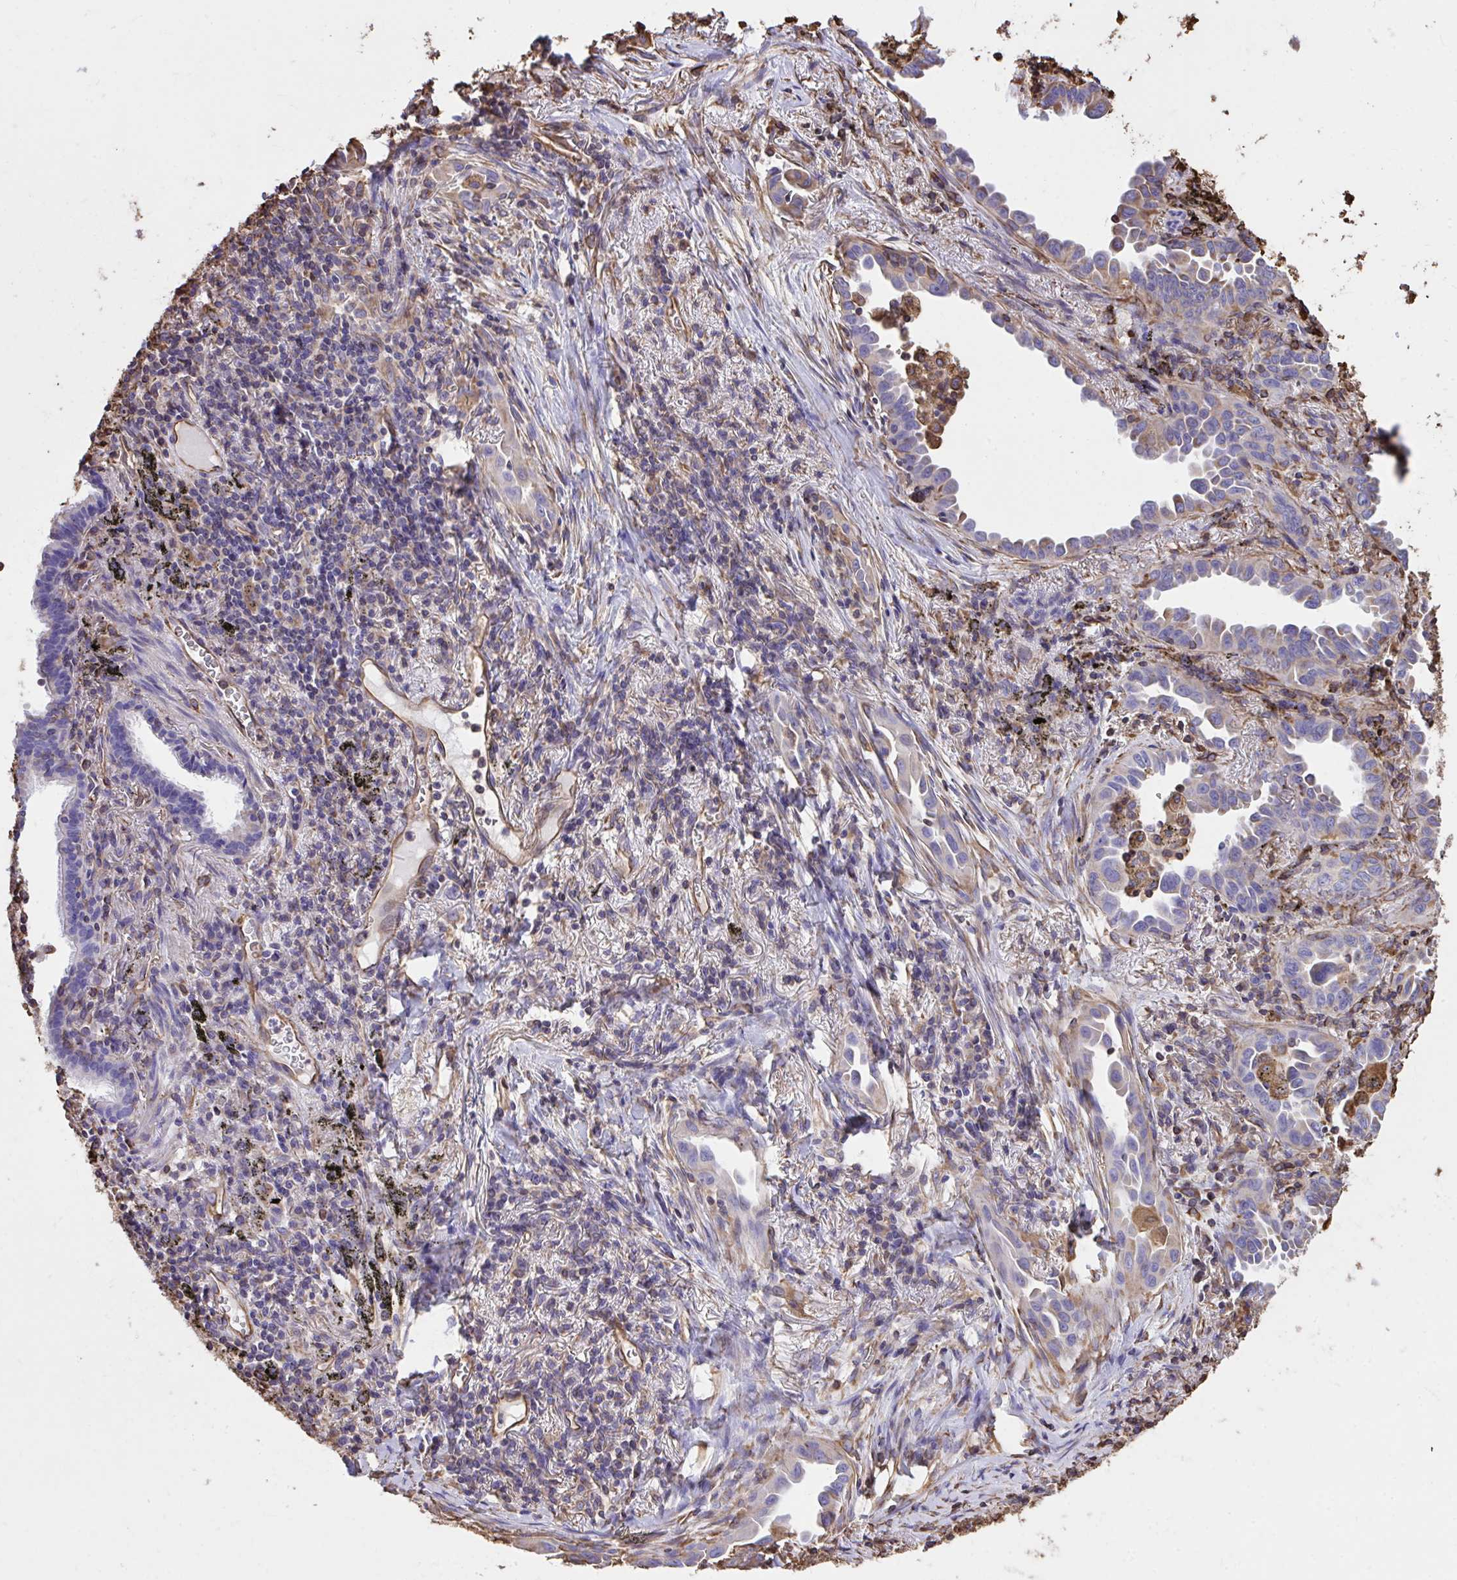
{"staining": {"intensity": "weak", "quantity": "<25%", "location": "cytoplasmic/membranous"}, "tissue": "lung cancer", "cell_type": "Tumor cells", "image_type": "cancer", "snomed": [{"axis": "morphology", "description": "Adenocarcinoma, NOS"}, {"axis": "topography", "description": "Lung"}], "caption": "An image of human lung cancer (adenocarcinoma) is negative for staining in tumor cells.", "gene": "RNF103", "patient": {"sex": "male", "age": 68}}